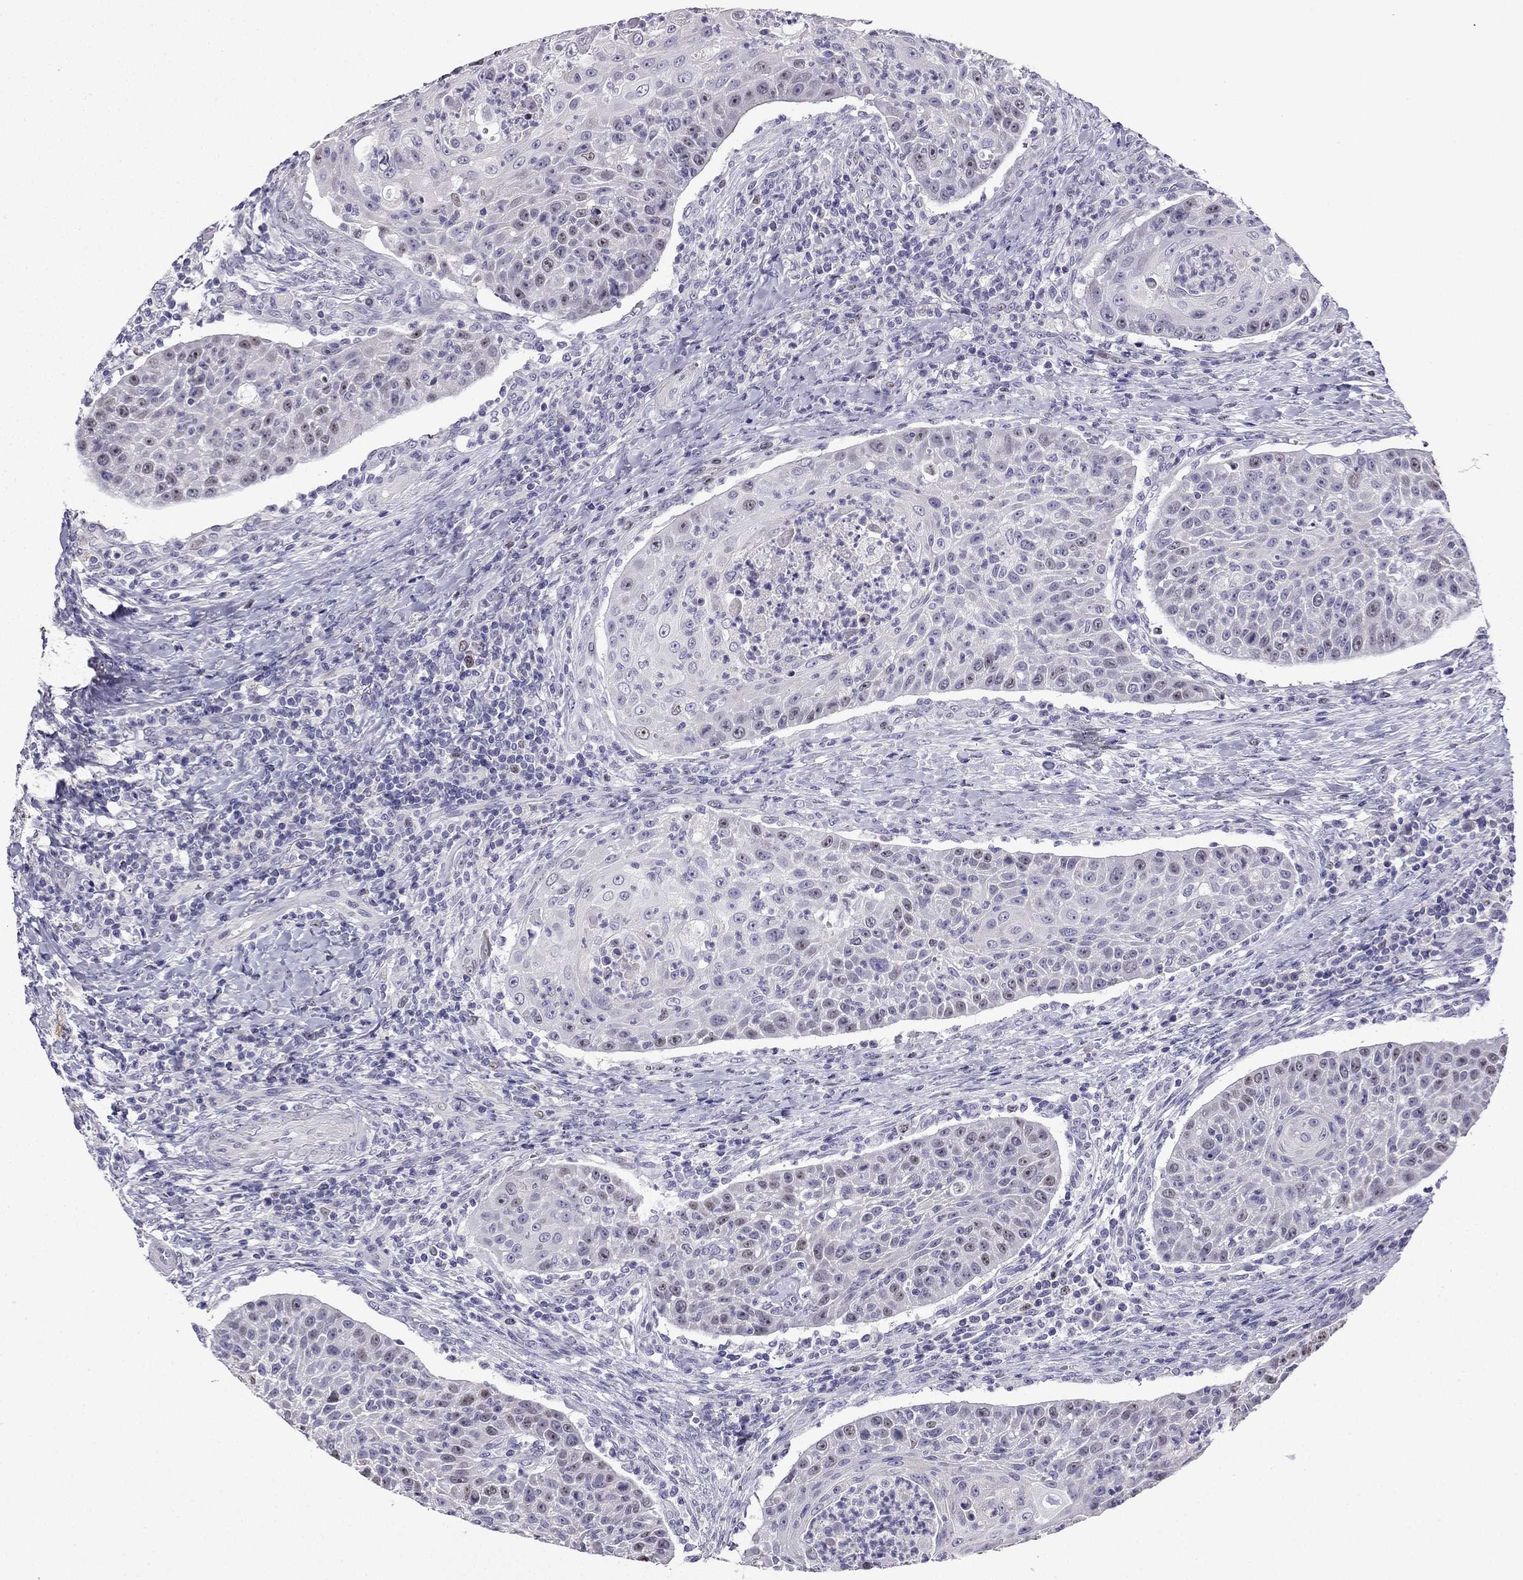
{"staining": {"intensity": "weak", "quantity": "<25%", "location": "nuclear"}, "tissue": "head and neck cancer", "cell_type": "Tumor cells", "image_type": "cancer", "snomed": [{"axis": "morphology", "description": "Squamous cell carcinoma, NOS"}, {"axis": "topography", "description": "Head-Neck"}], "caption": "The histopathology image shows no staining of tumor cells in head and neck squamous cell carcinoma.", "gene": "UHRF1", "patient": {"sex": "male", "age": 69}}